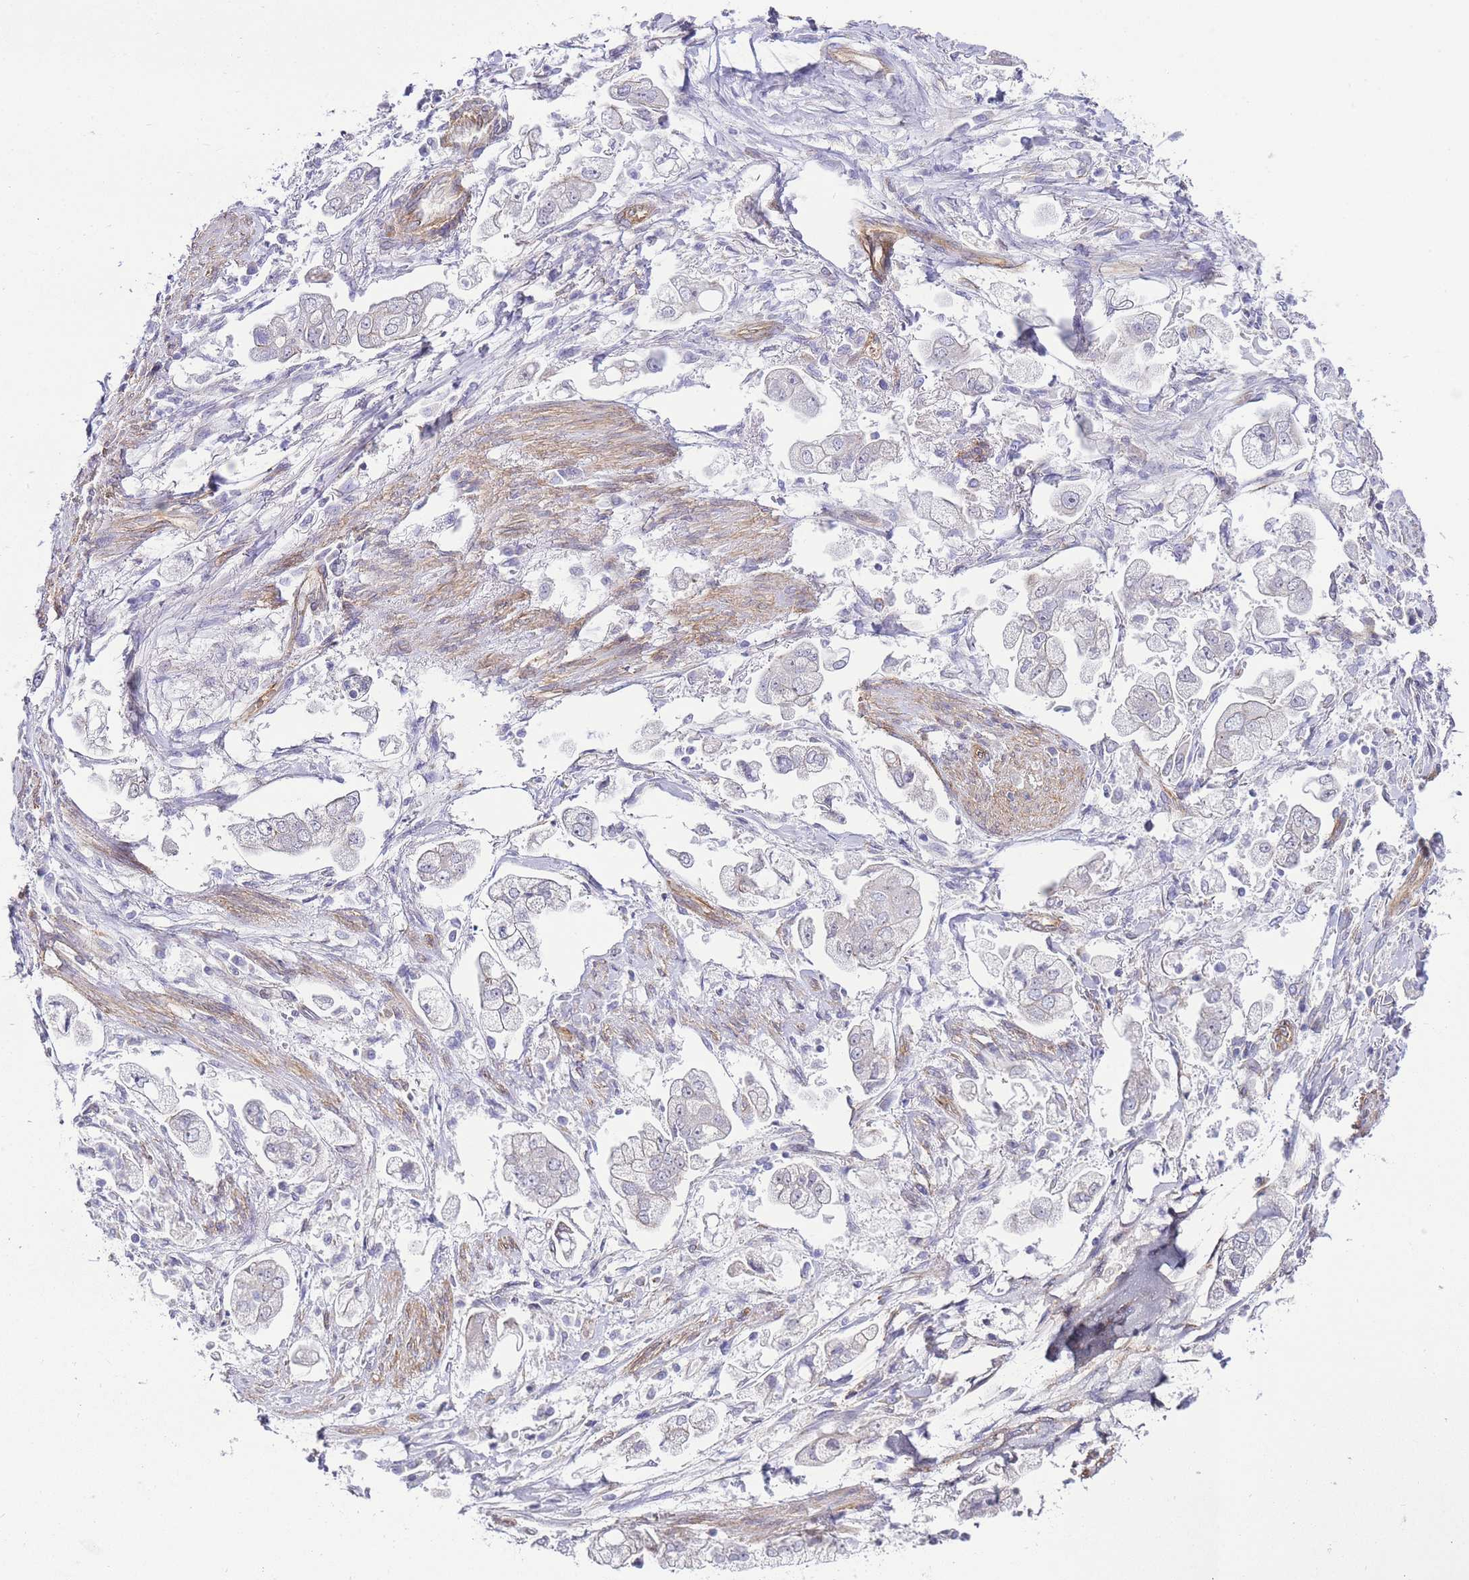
{"staining": {"intensity": "negative", "quantity": "none", "location": "none"}, "tissue": "stomach cancer", "cell_type": "Tumor cells", "image_type": "cancer", "snomed": [{"axis": "morphology", "description": "Adenocarcinoma, NOS"}, {"axis": "topography", "description": "Stomach"}], "caption": "Protein analysis of stomach cancer displays no significant positivity in tumor cells.", "gene": "PDCD7", "patient": {"sex": "male", "age": 62}}